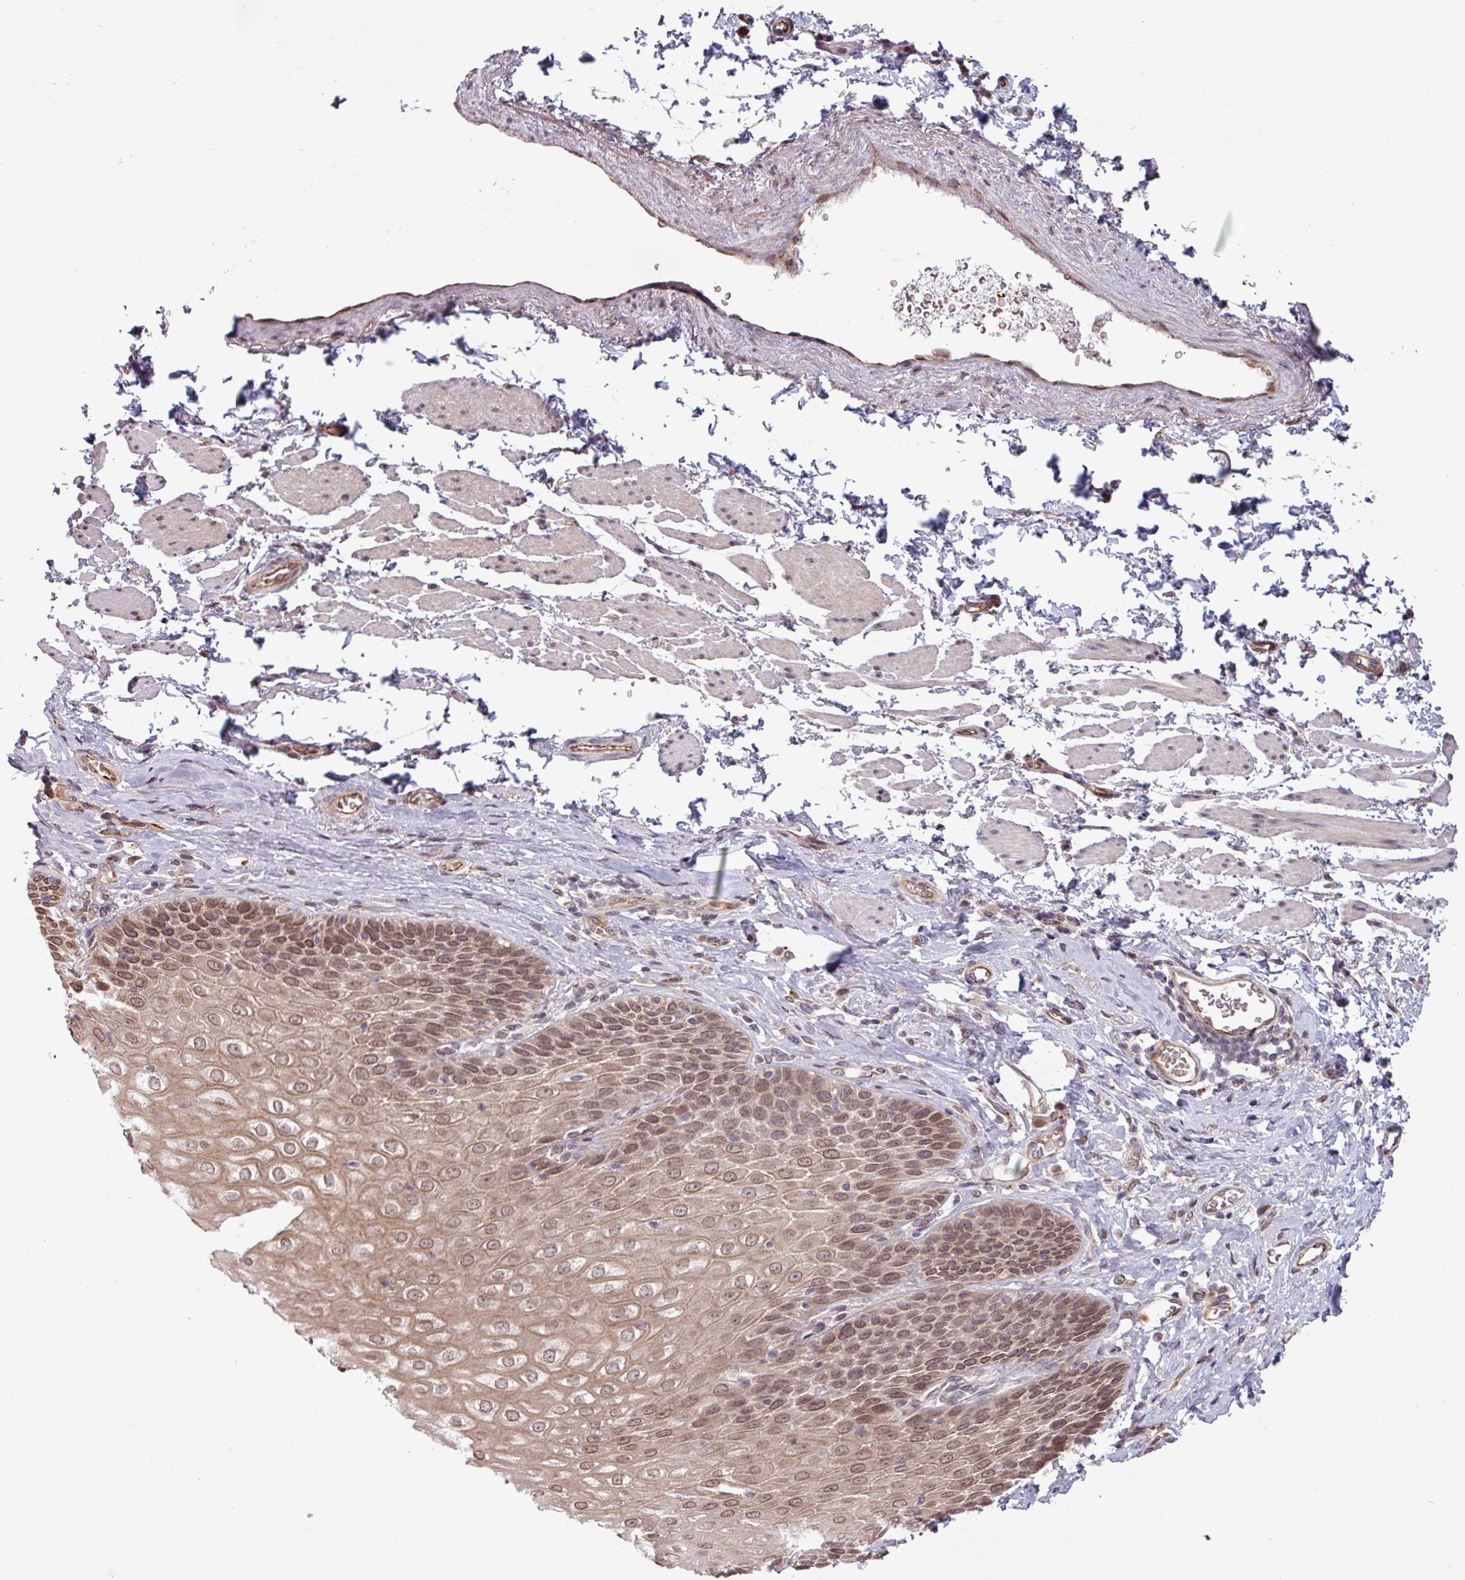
{"staining": {"intensity": "moderate", "quantity": ">75%", "location": "cytoplasmic/membranous,nuclear"}, "tissue": "esophagus", "cell_type": "Squamous epithelial cells", "image_type": "normal", "snomed": [{"axis": "morphology", "description": "Normal tissue, NOS"}, {"axis": "topography", "description": "Esophagus"}], "caption": "Immunohistochemistry (DAB (3,3'-diaminobenzidine)) staining of unremarkable esophagus exhibits moderate cytoplasmic/membranous,nuclear protein positivity in approximately >75% of squamous epithelial cells. The protein is shown in brown color, while the nuclei are stained blue.", "gene": "RBM4B", "patient": {"sex": "female", "age": 61}}